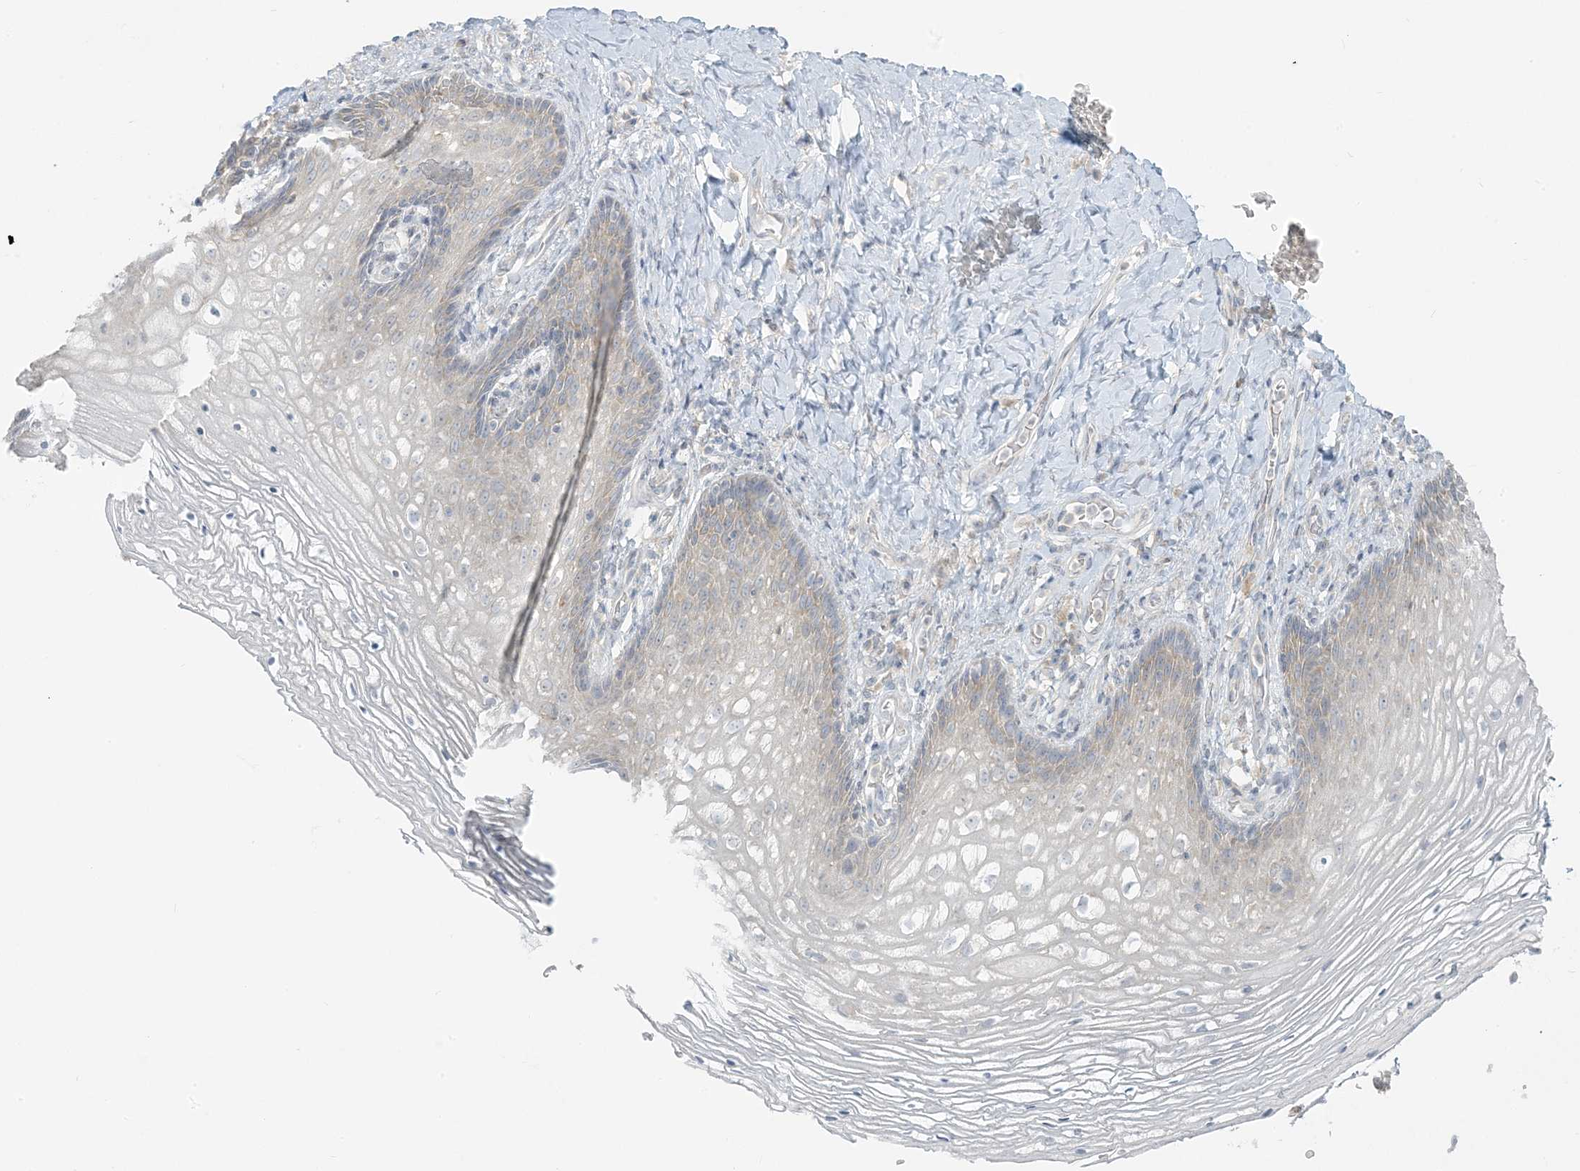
{"staining": {"intensity": "weak", "quantity": "25%-75%", "location": "cytoplasmic/membranous"}, "tissue": "vagina", "cell_type": "Squamous epithelial cells", "image_type": "normal", "snomed": [{"axis": "morphology", "description": "Normal tissue, NOS"}, {"axis": "topography", "description": "Vagina"}], "caption": "The photomicrograph displays a brown stain indicating the presence of a protein in the cytoplasmic/membranous of squamous epithelial cells in vagina.", "gene": "EEFSEC", "patient": {"sex": "female", "age": 60}}